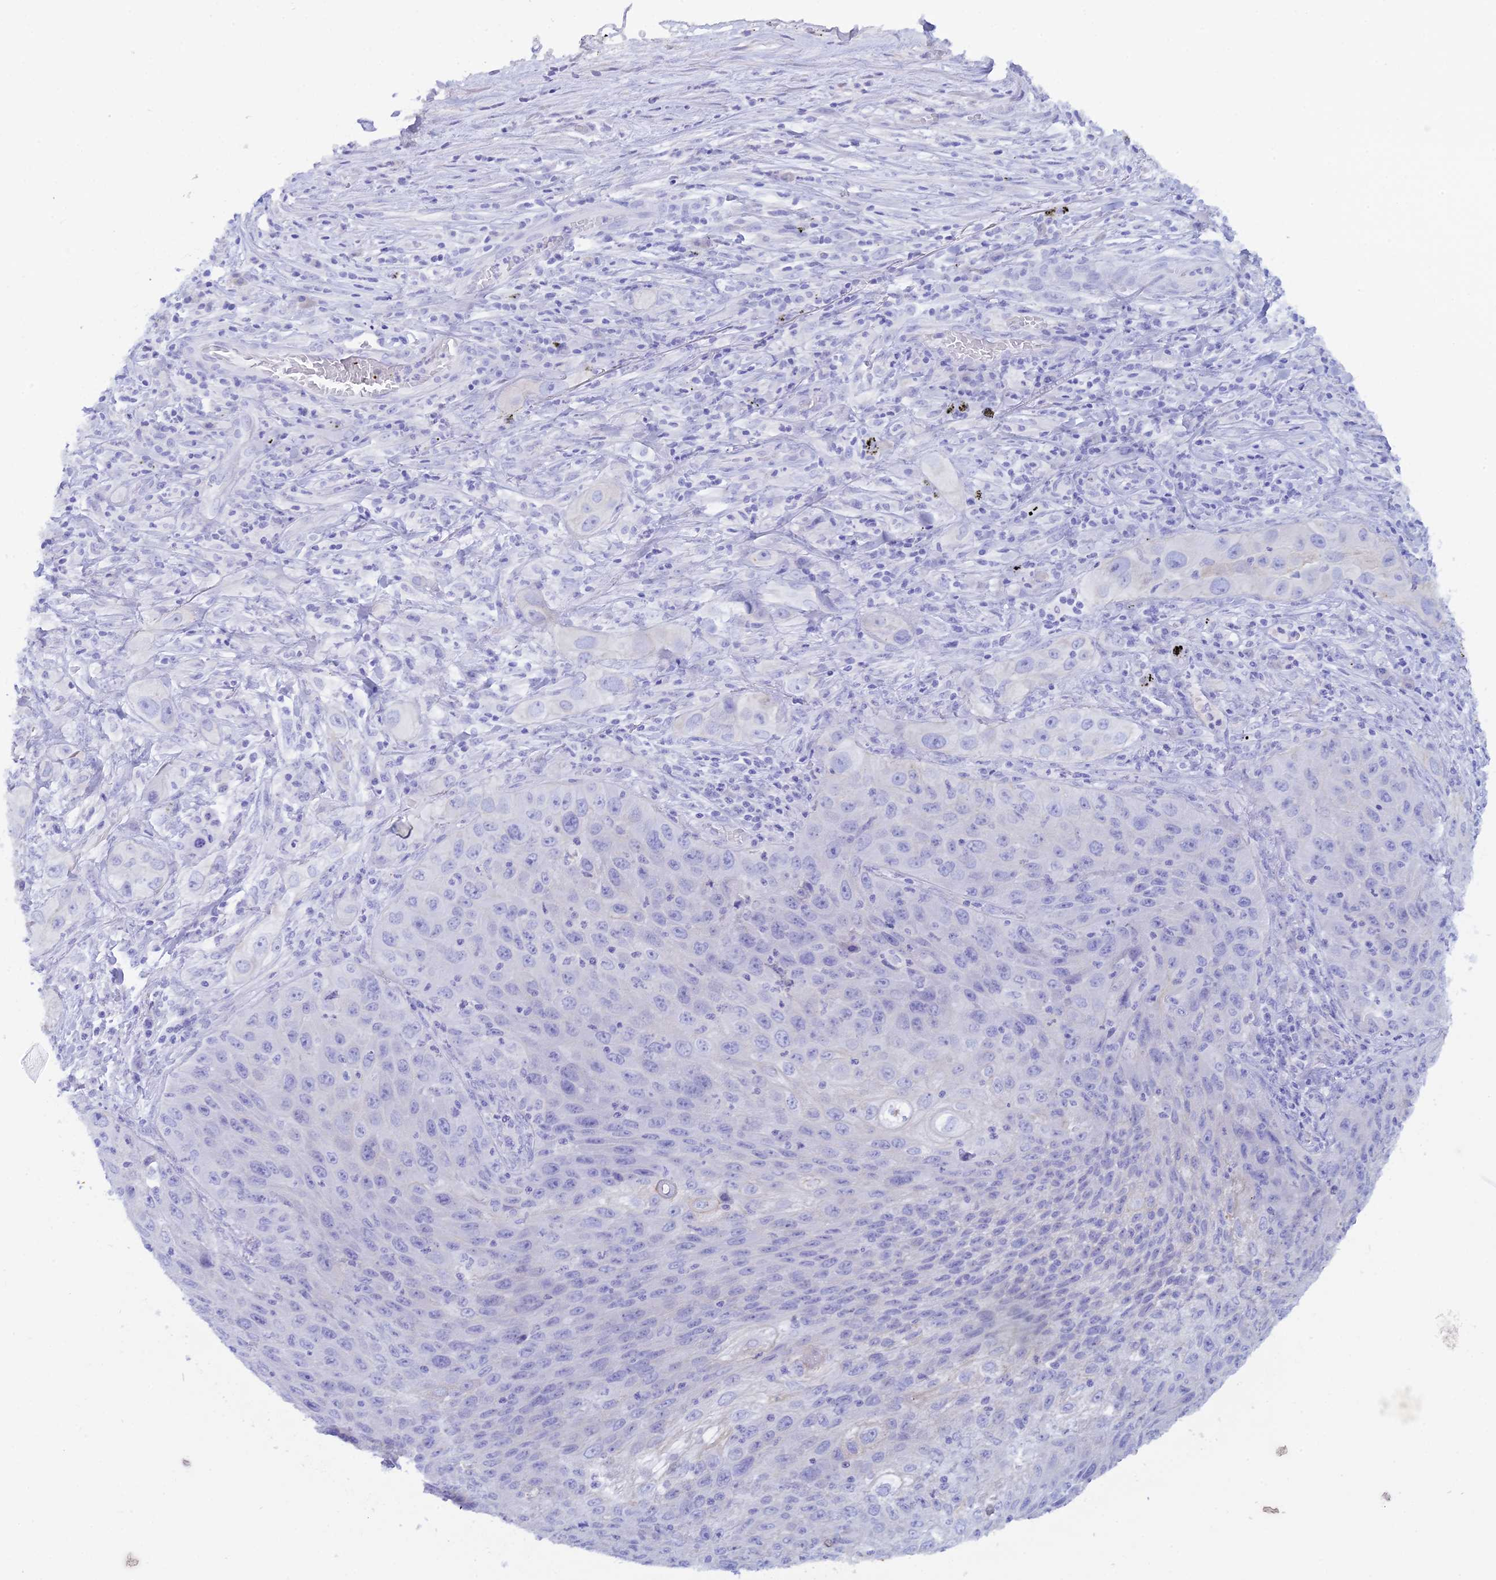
{"staining": {"intensity": "negative", "quantity": "none", "location": "none"}, "tissue": "lung cancer", "cell_type": "Tumor cells", "image_type": "cancer", "snomed": [{"axis": "morphology", "description": "Squamous cell carcinoma, NOS"}, {"axis": "topography", "description": "Lung"}], "caption": "High magnification brightfield microscopy of lung cancer (squamous cell carcinoma) stained with DAB (3,3'-diaminobenzidine) (brown) and counterstained with hematoxylin (blue): tumor cells show no significant staining.", "gene": "REG1A", "patient": {"sex": "female", "age": 69}}